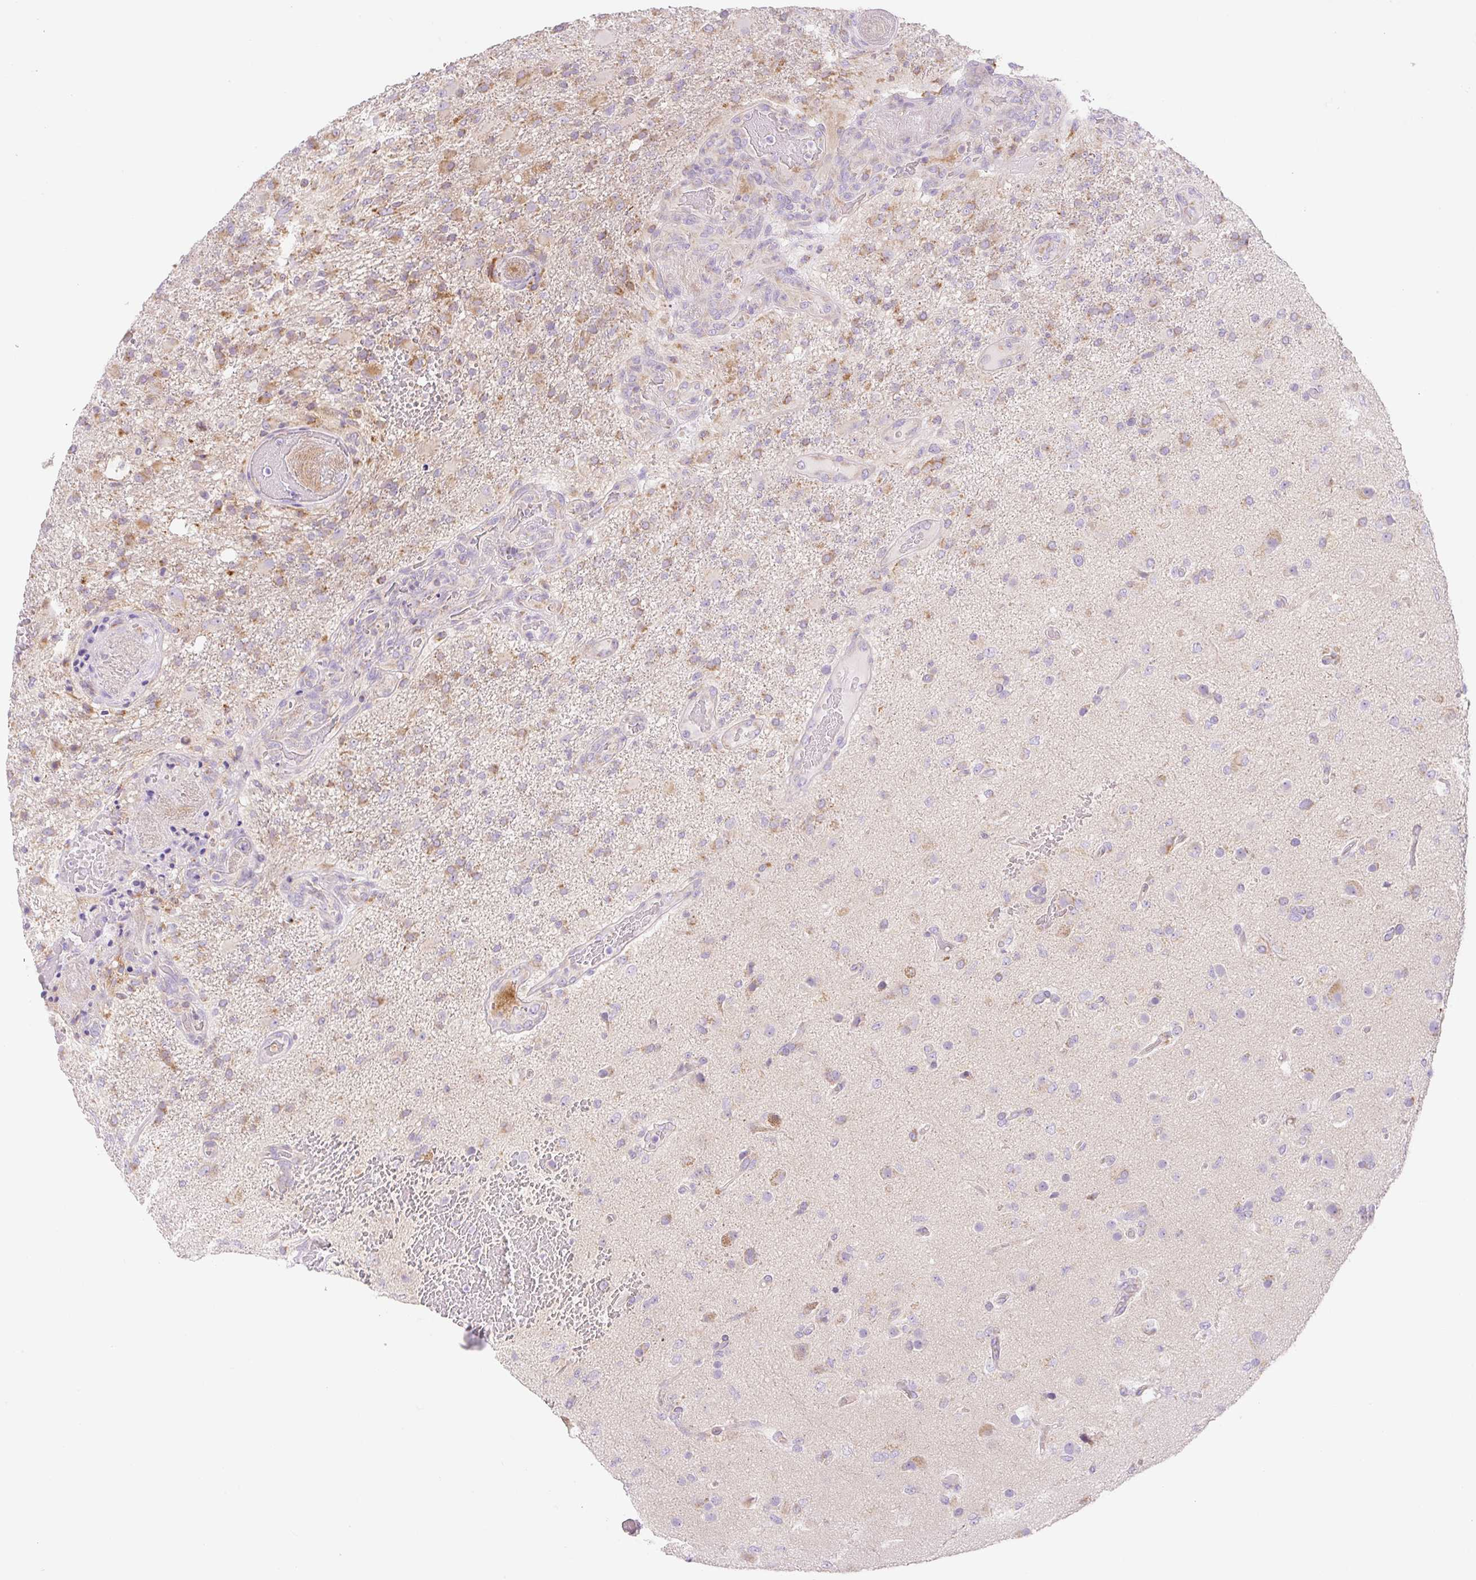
{"staining": {"intensity": "moderate", "quantity": "<25%", "location": "cytoplasmic/membranous"}, "tissue": "glioma", "cell_type": "Tumor cells", "image_type": "cancer", "snomed": [{"axis": "morphology", "description": "Glioma, malignant, High grade"}, {"axis": "topography", "description": "Brain"}], "caption": "This is an image of immunohistochemistry (IHC) staining of glioma, which shows moderate expression in the cytoplasmic/membranous of tumor cells.", "gene": "FOCAD", "patient": {"sex": "female", "age": 74}}